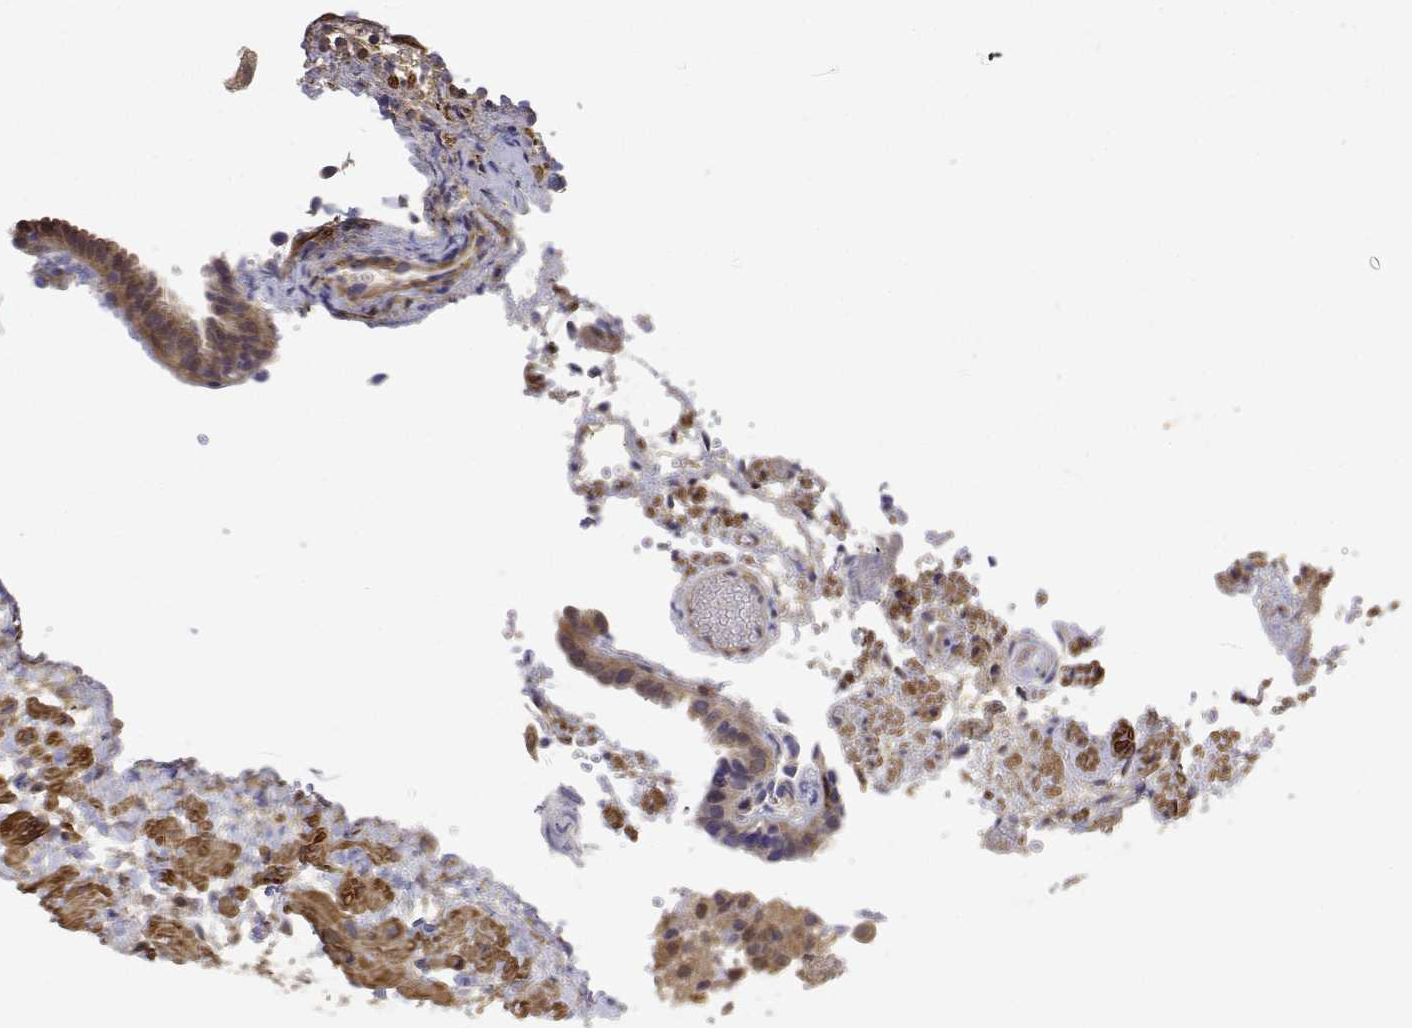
{"staining": {"intensity": "moderate", "quantity": ">75%", "location": "cytoplasmic/membranous"}, "tissue": "fallopian tube", "cell_type": "Glandular cells", "image_type": "normal", "snomed": [{"axis": "morphology", "description": "Normal tissue, NOS"}, {"axis": "topography", "description": "Fallopian tube"}], "caption": "Unremarkable fallopian tube was stained to show a protein in brown. There is medium levels of moderate cytoplasmic/membranous staining in approximately >75% of glandular cells.", "gene": "PCID2", "patient": {"sex": "female", "age": 37}}